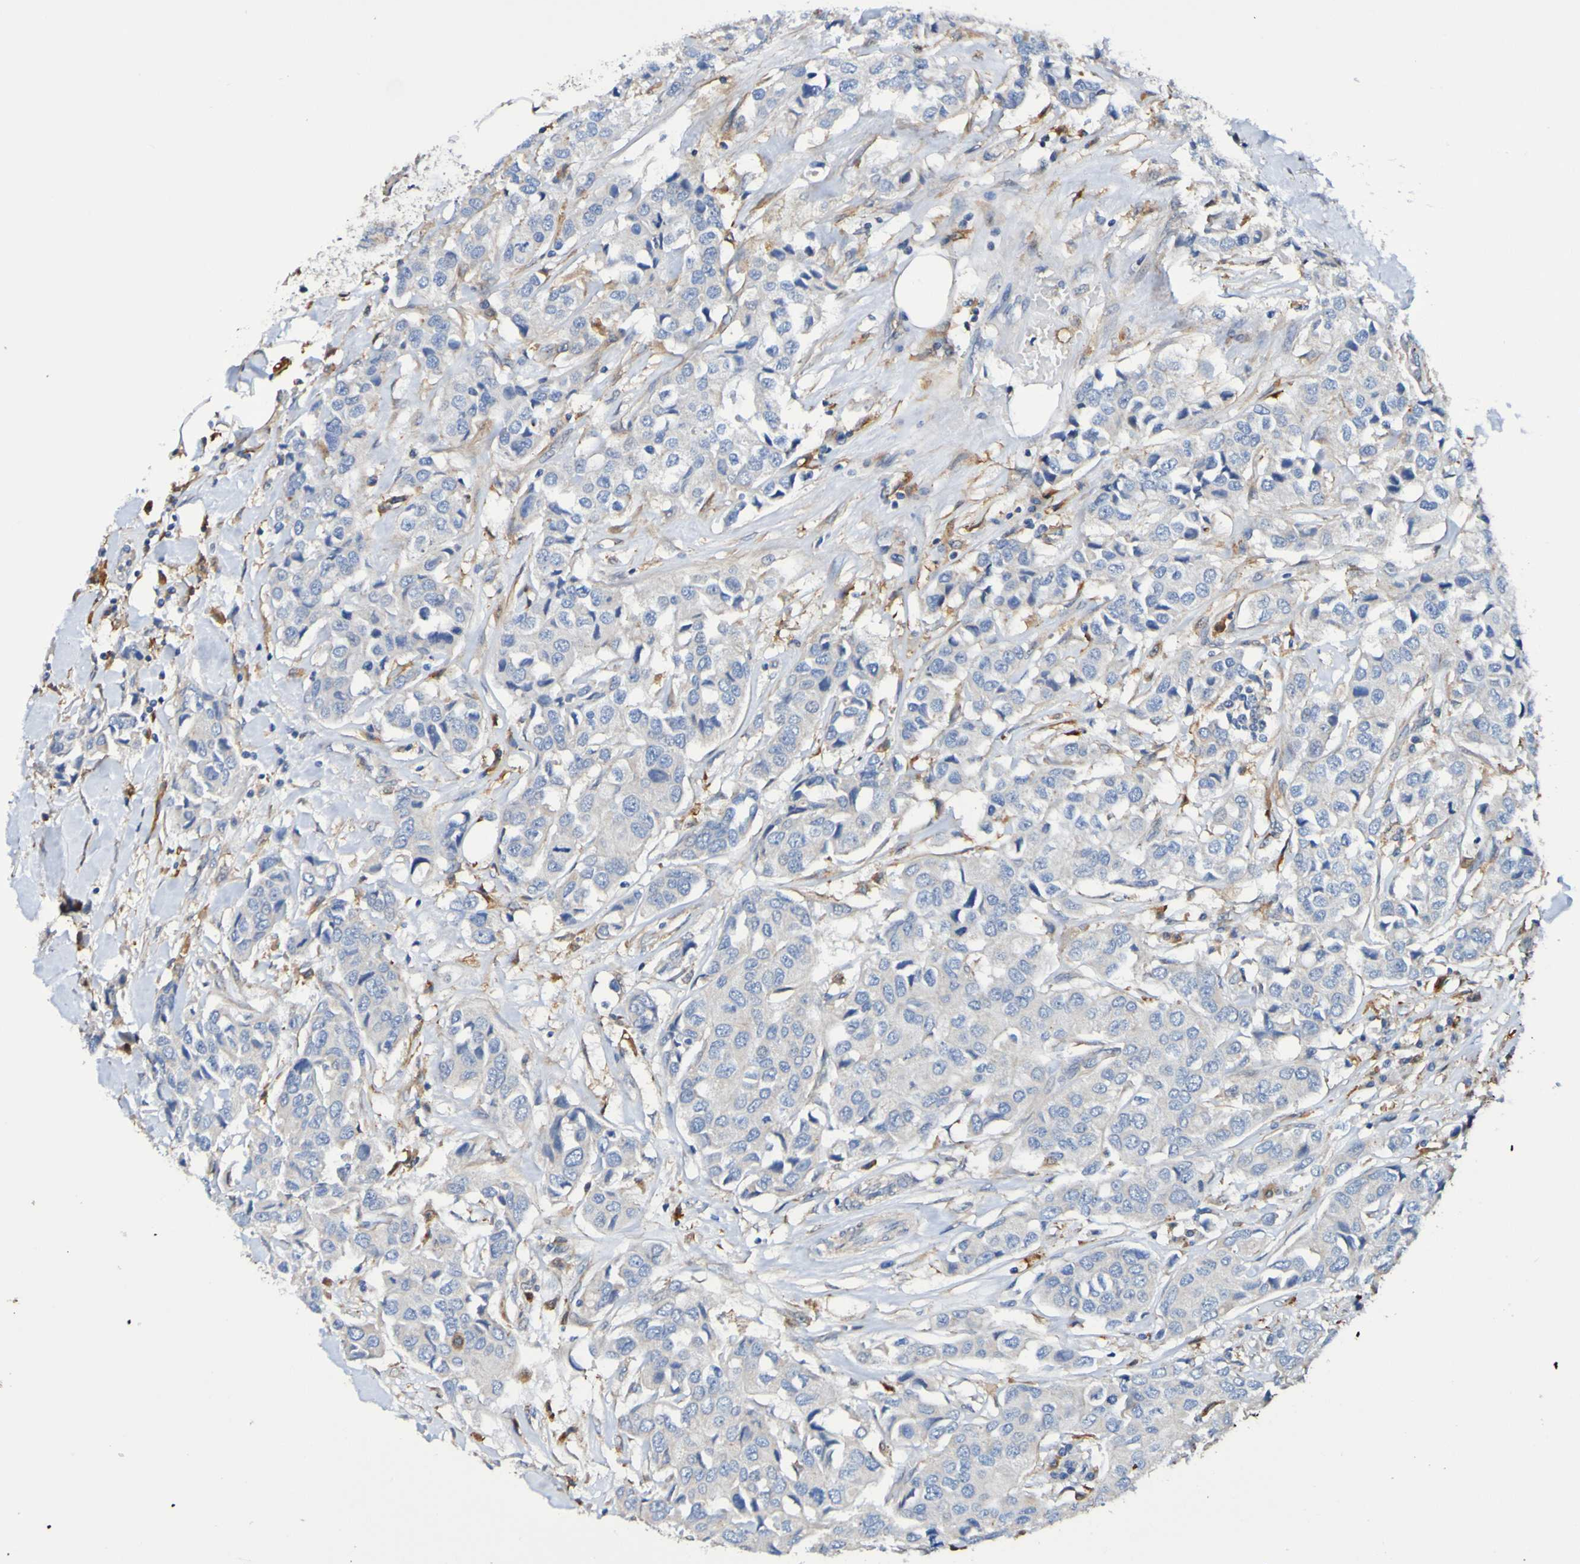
{"staining": {"intensity": "negative", "quantity": "none", "location": "none"}, "tissue": "breast cancer", "cell_type": "Tumor cells", "image_type": "cancer", "snomed": [{"axis": "morphology", "description": "Duct carcinoma"}, {"axis": "topography", "description": "Breast"}], "caption": "Histopathology image shows no protein expression in tumor cells of breast cancer tissue.", "gene": "METAP2", "patient": {"sex": "female", "age": 80}}